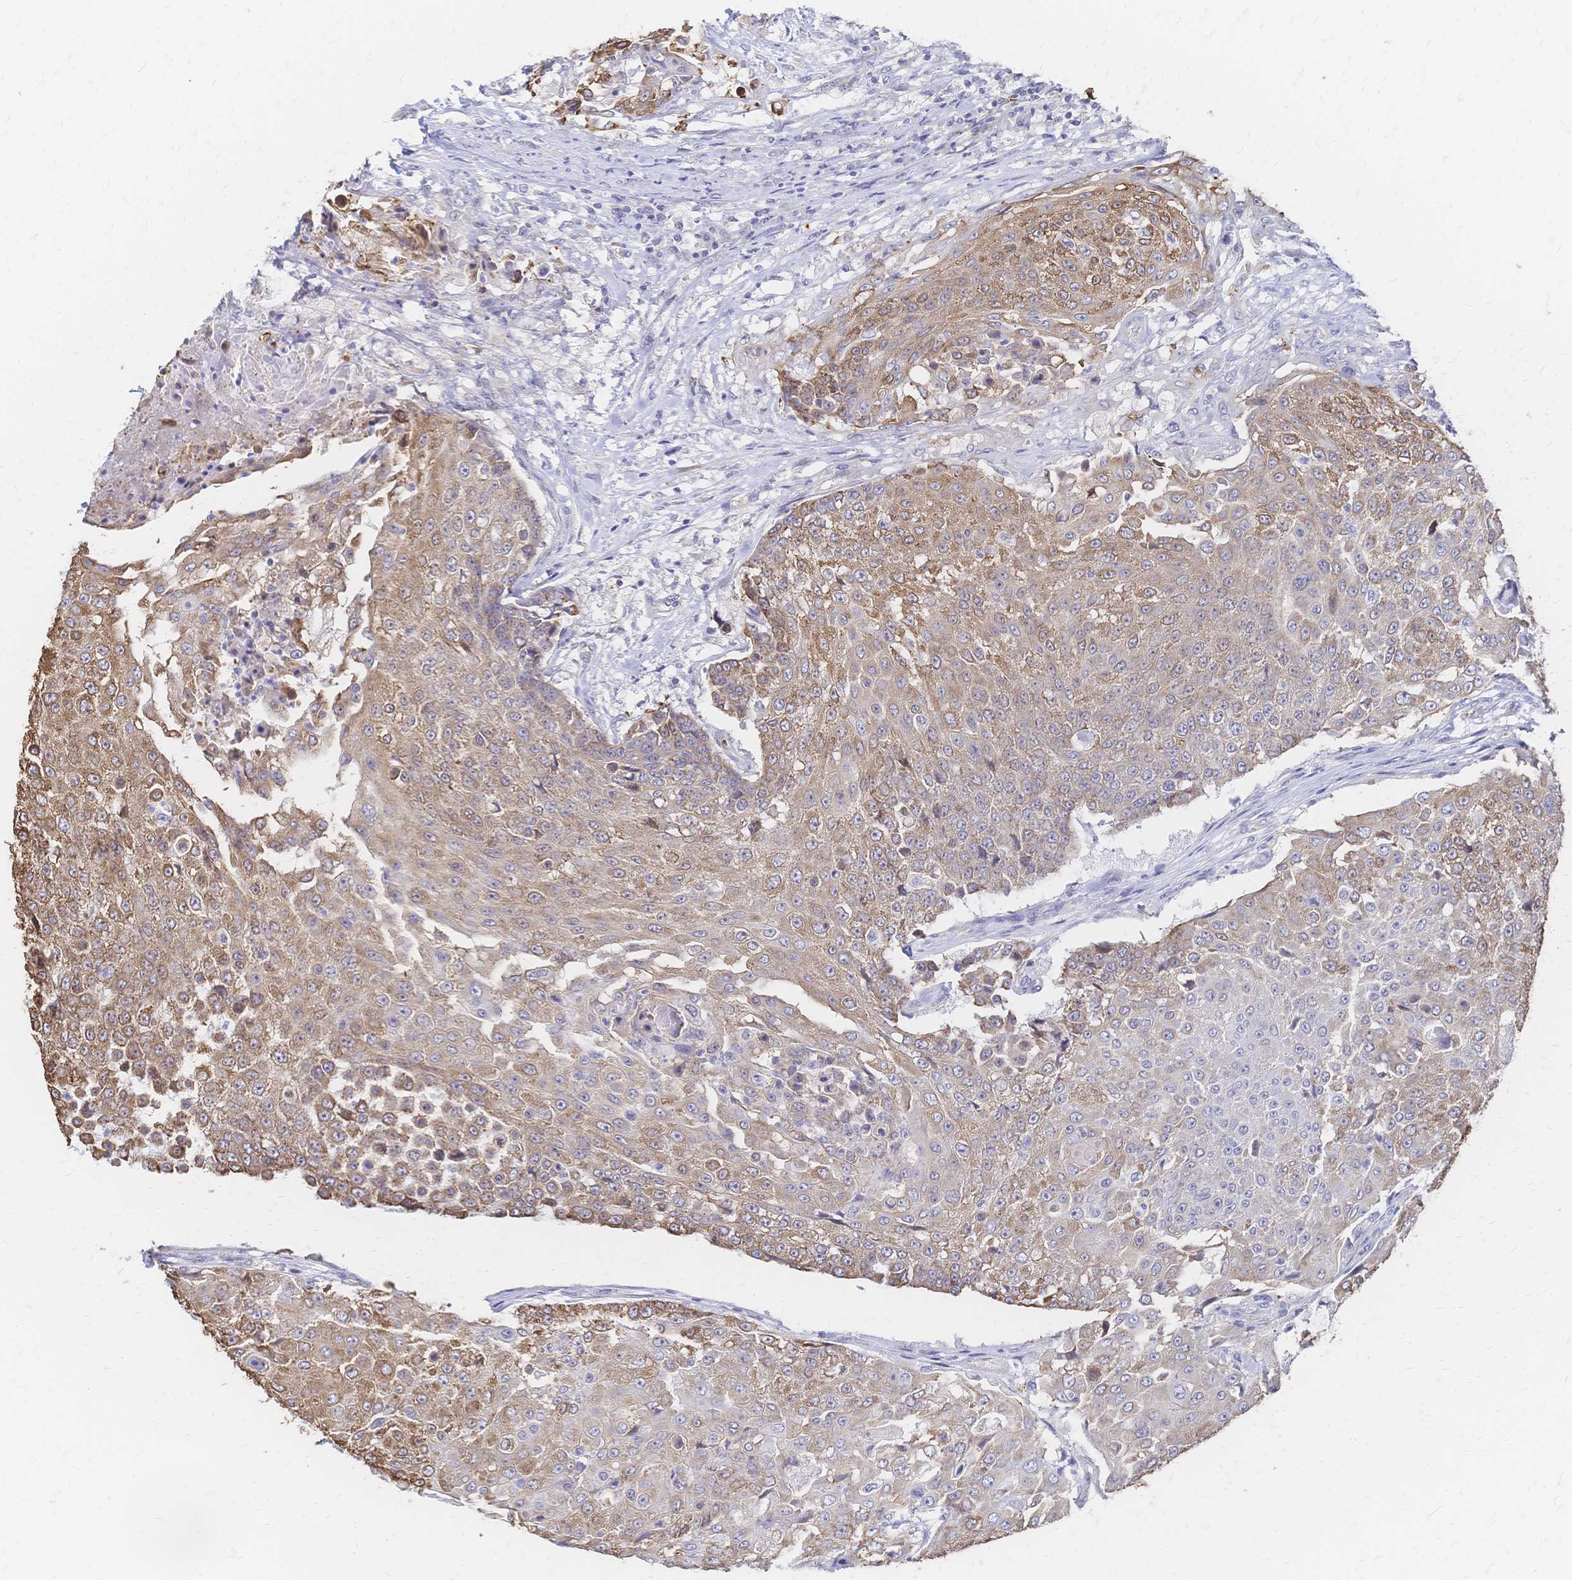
{"staining": {"intensity": "moderate", "quantity": ">75%", "location": "cytoplasmic/membranous"}, "tissue": "urothelial cancer", "cell_type": "Tumor cells", "image_type": "cancer", "snomed": [{"axis": "morphology", "description": "Urothelial carcinoma, High grade"}, {"axis": "topography", "description": "Urinary bladder"}], "caption": "Urothelial cancer tissue shows moderate cytoplasmic/membranous positivity in approximately >75% of tumor cells", "gene": "SLC5A1", "patient": {"sex": "female", "age": 63}}